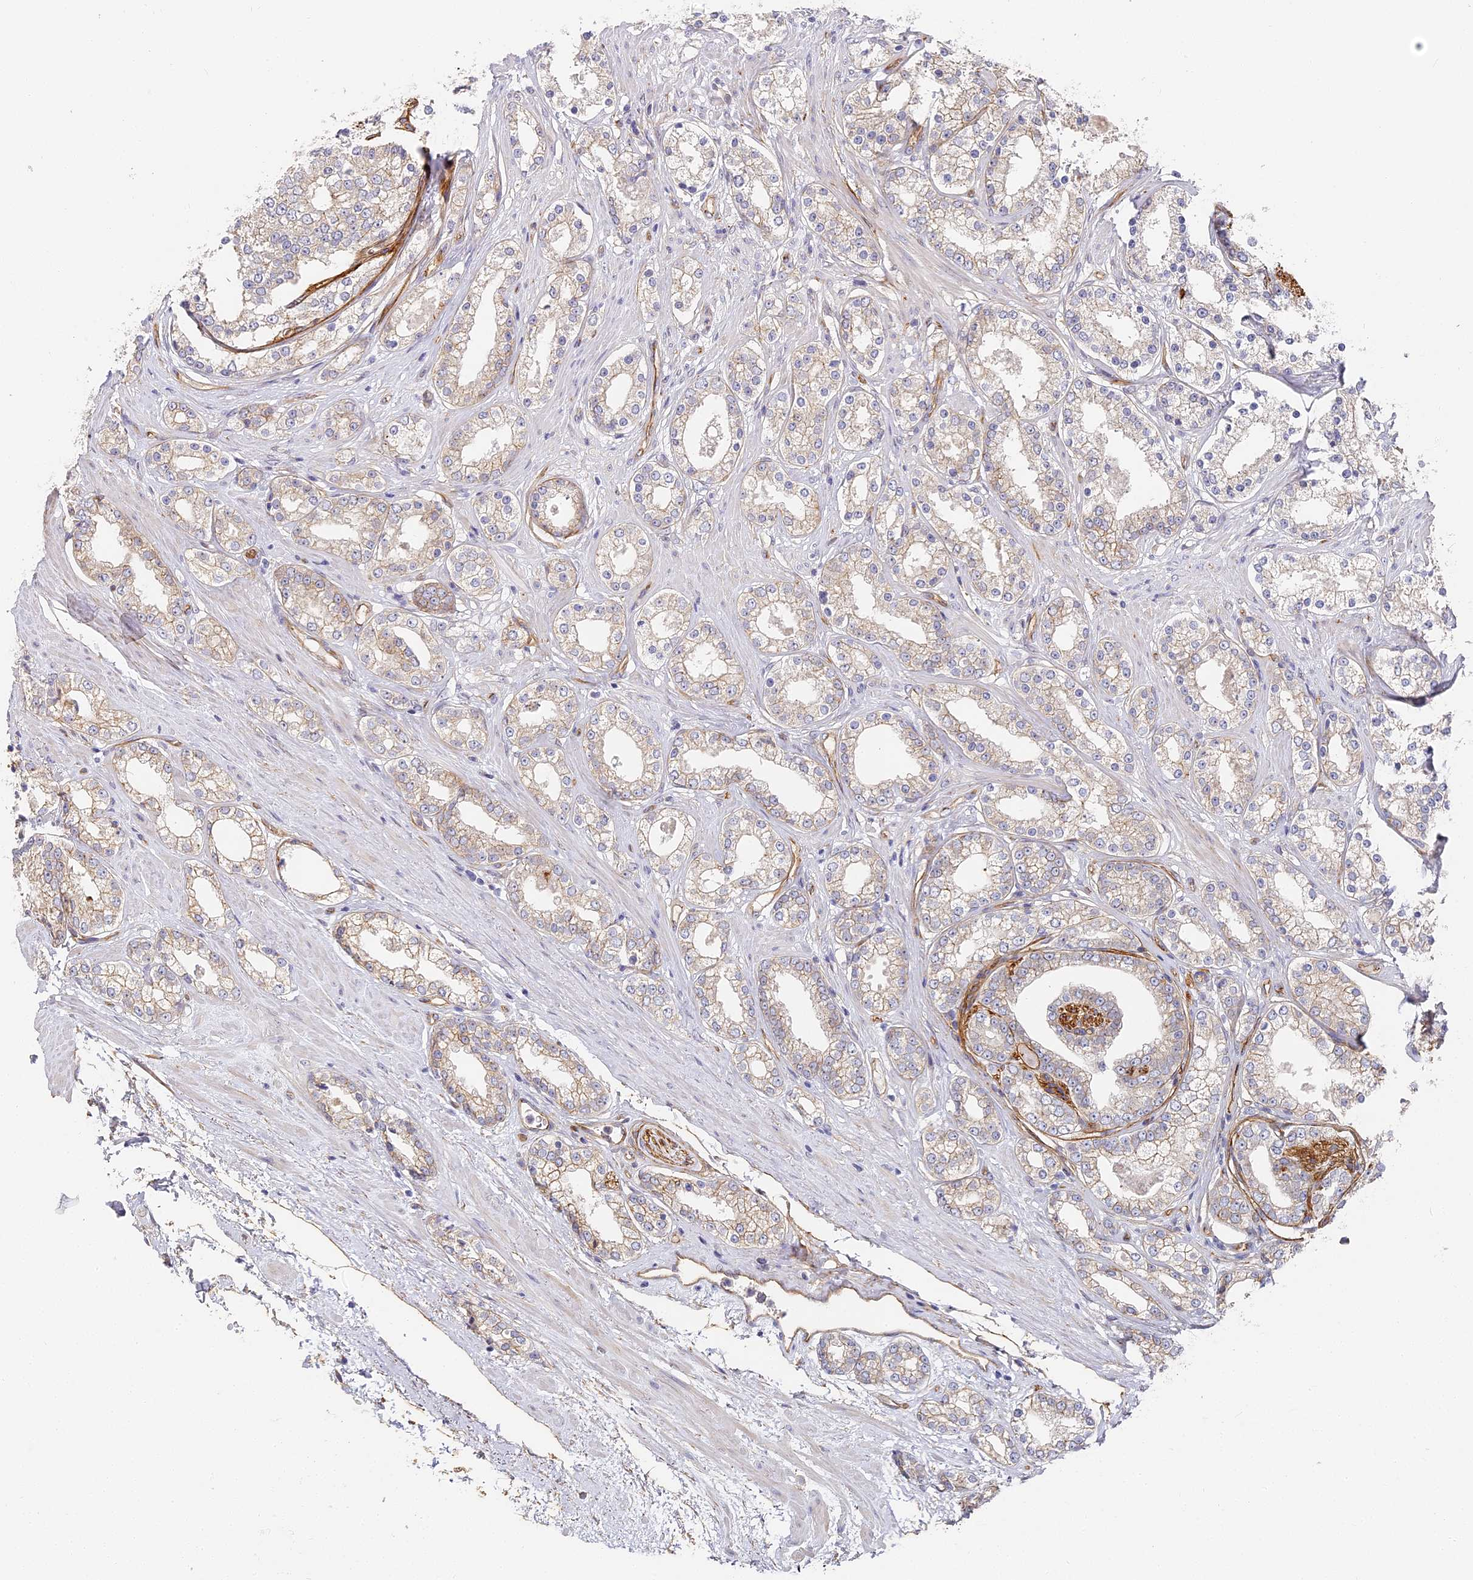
{"staining": {"intensity": "weak", "quantity": "<25%", "location": "cytoplasmic/membranous"}, "tissue": "prostate cancer", "cell_type": "Tumor cells", "image_type": "cancer", "snomed": [{"axis": "morphology", "description": "Normal tissue, NOS"}, {"axis": "morphology", "description": "Adenocarcinoma, High grade"}, {"axis": "topography", "description": "Prostate"}], "caption": "Immunohistochemistry histopathology image of human high-grade adenocarcinoma (prostate) stained for a protein (brown), which reveals no expression in tumor cells.", "gene": "CCDC30", "patient": {"sex": "male", "age": 83}}